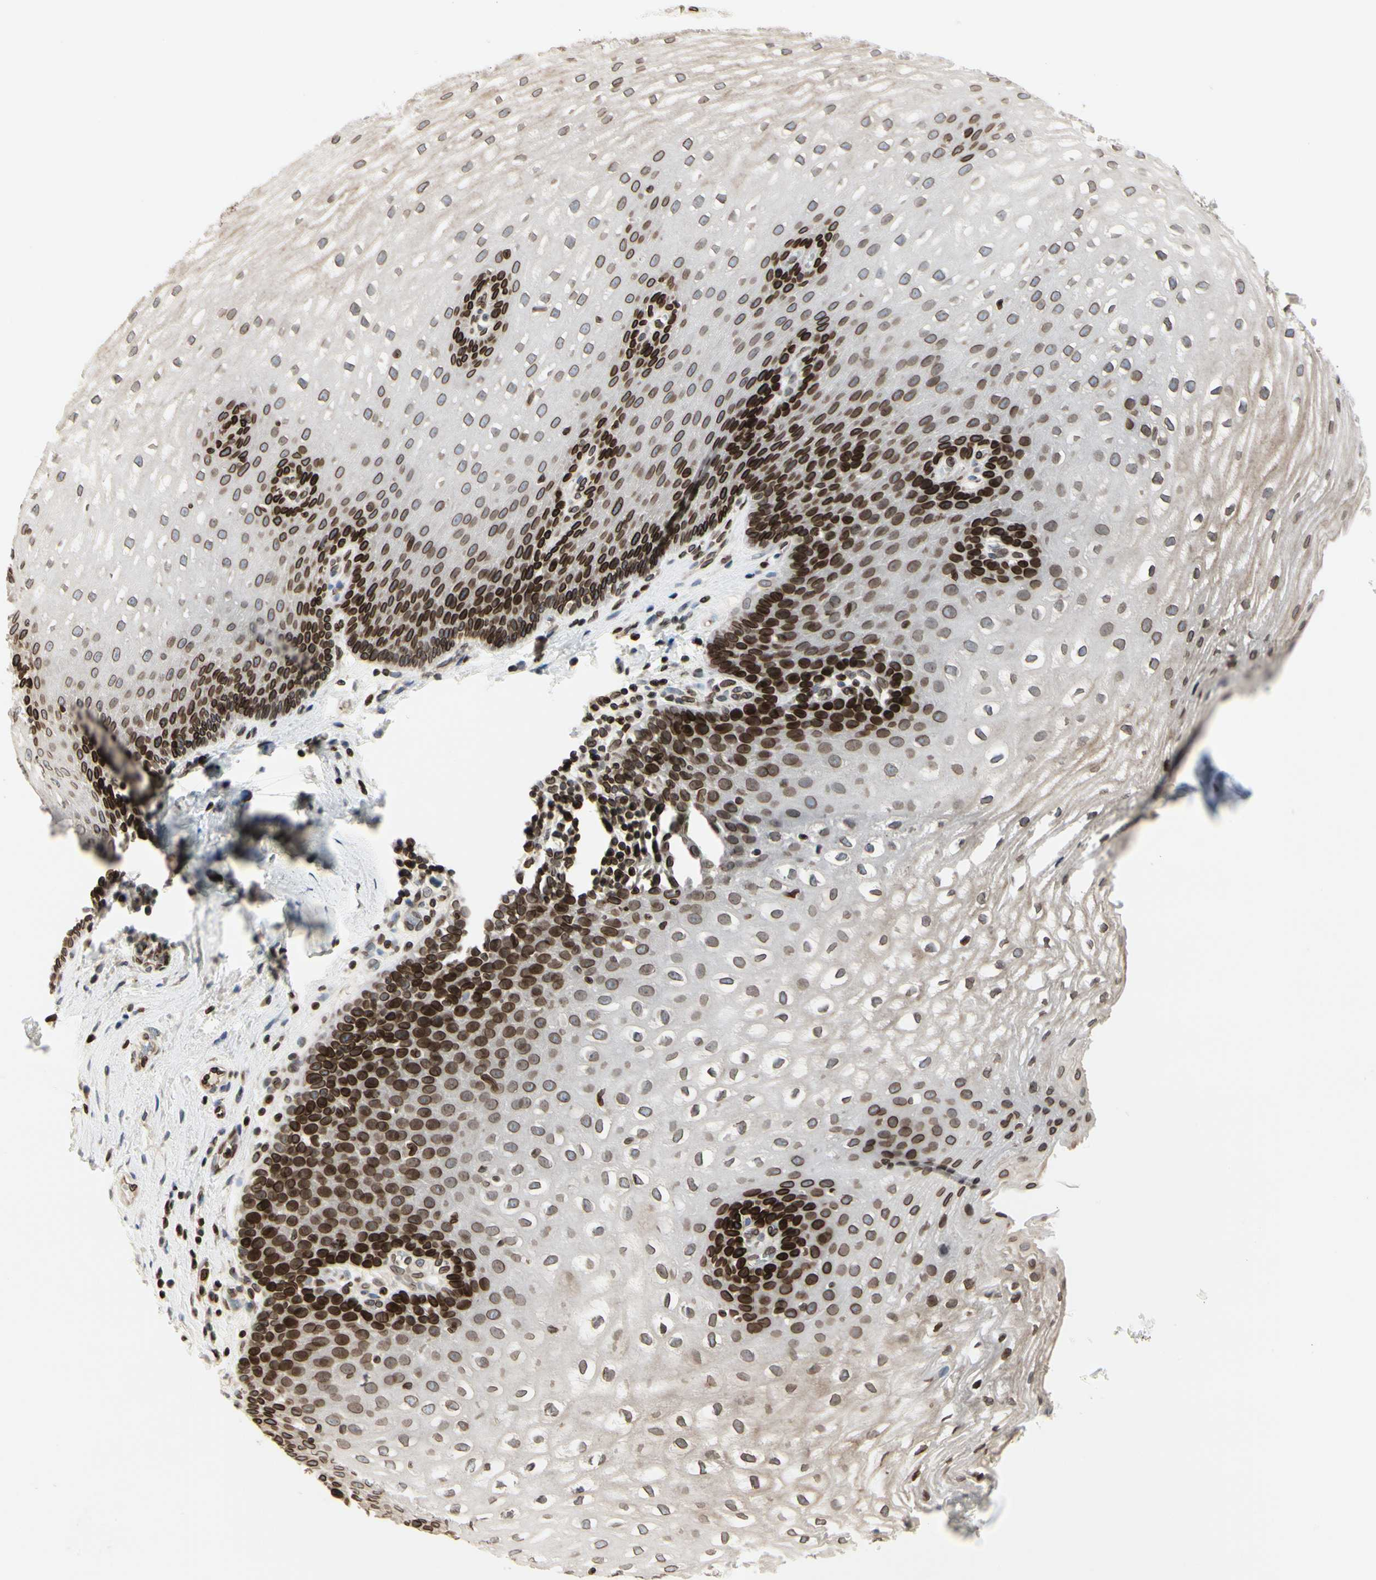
{"staining": {"intensity": "strong", "quantity": ">75%", "location": "cytoplasmic/membranous,nuclear"}, "tissue": "esophagus", "cell_type": "Squamous epithelial cells", "image_type": "normal", "snomed": [{"axis": "morphology", "description": "Normal tissue, NOS"}, {"axis": "topography", "description": "Esophagus"}], "caption": "Immunohistochemical staining of unremarkable esophagus exhibits high levels of strong cytoplasmic/membranous,nuclear positivity in about >75% of squamous epithelial cells.", "gene": "TMPO", "patient": {"sex": "male", "age": 48}}